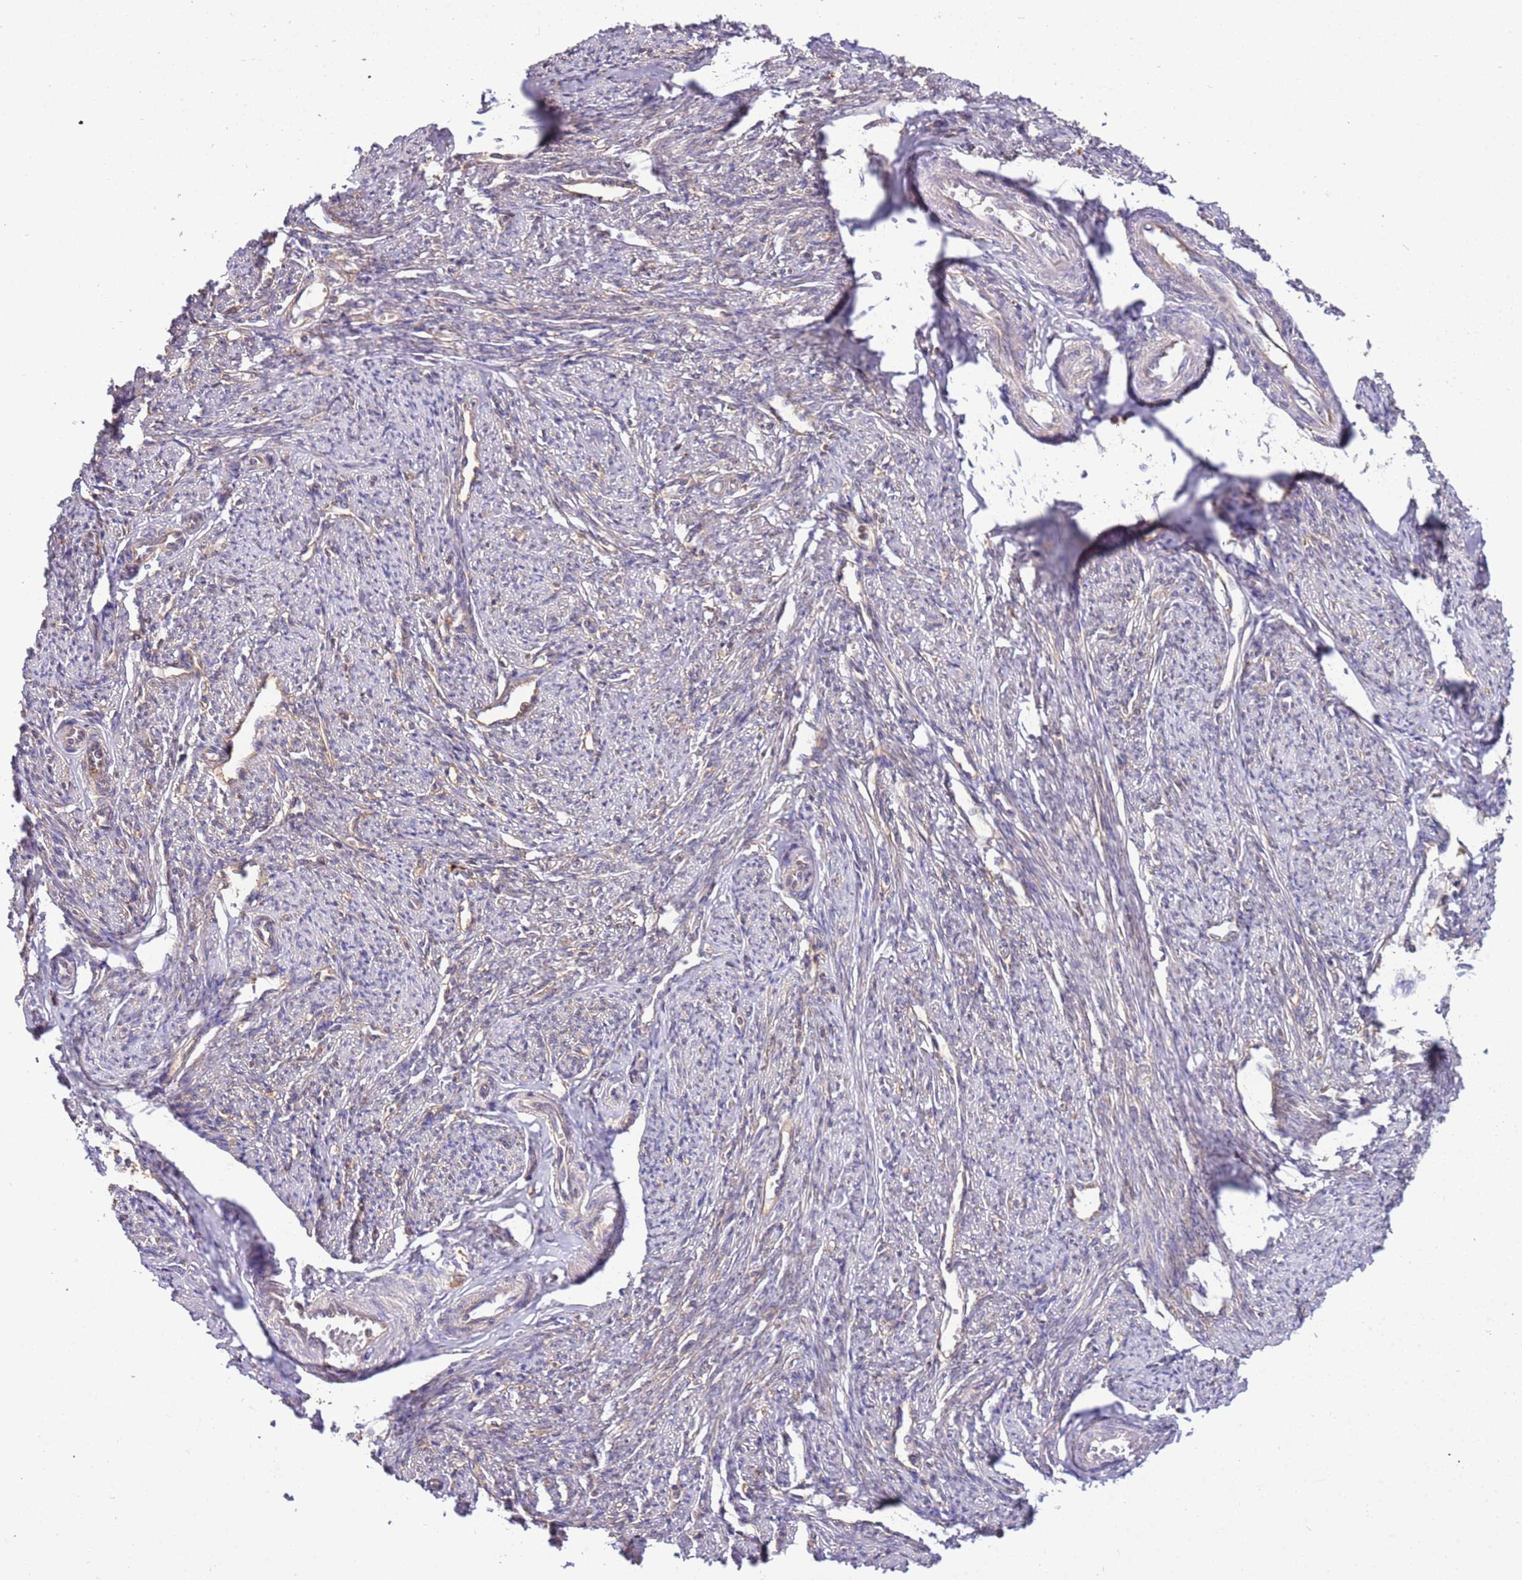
{"staining": {"intensity": "weak", "quantity": "25%-75%", "location": "cytoplasmic/membranous"}, "tissue": "smooth muscle", "cell_type": "Smooth muscle cells", "image_type": "normal", "snomed": [{"axis": "morphology", "description": "Normal tissue, NOS"}, {"axis": "topography", "description": "Smooth muscle"}, {"axis": "topography", "description": "Uterus"}], "caption": "Human smooth muscle stained for a protein (brown) demonstrates weak cytoplasmic/membranous positive positivity in approximately 25%-75% of smooth muscle cells.", "gene": "STIP1", "patient": {"sex": "female", "age": 59}}